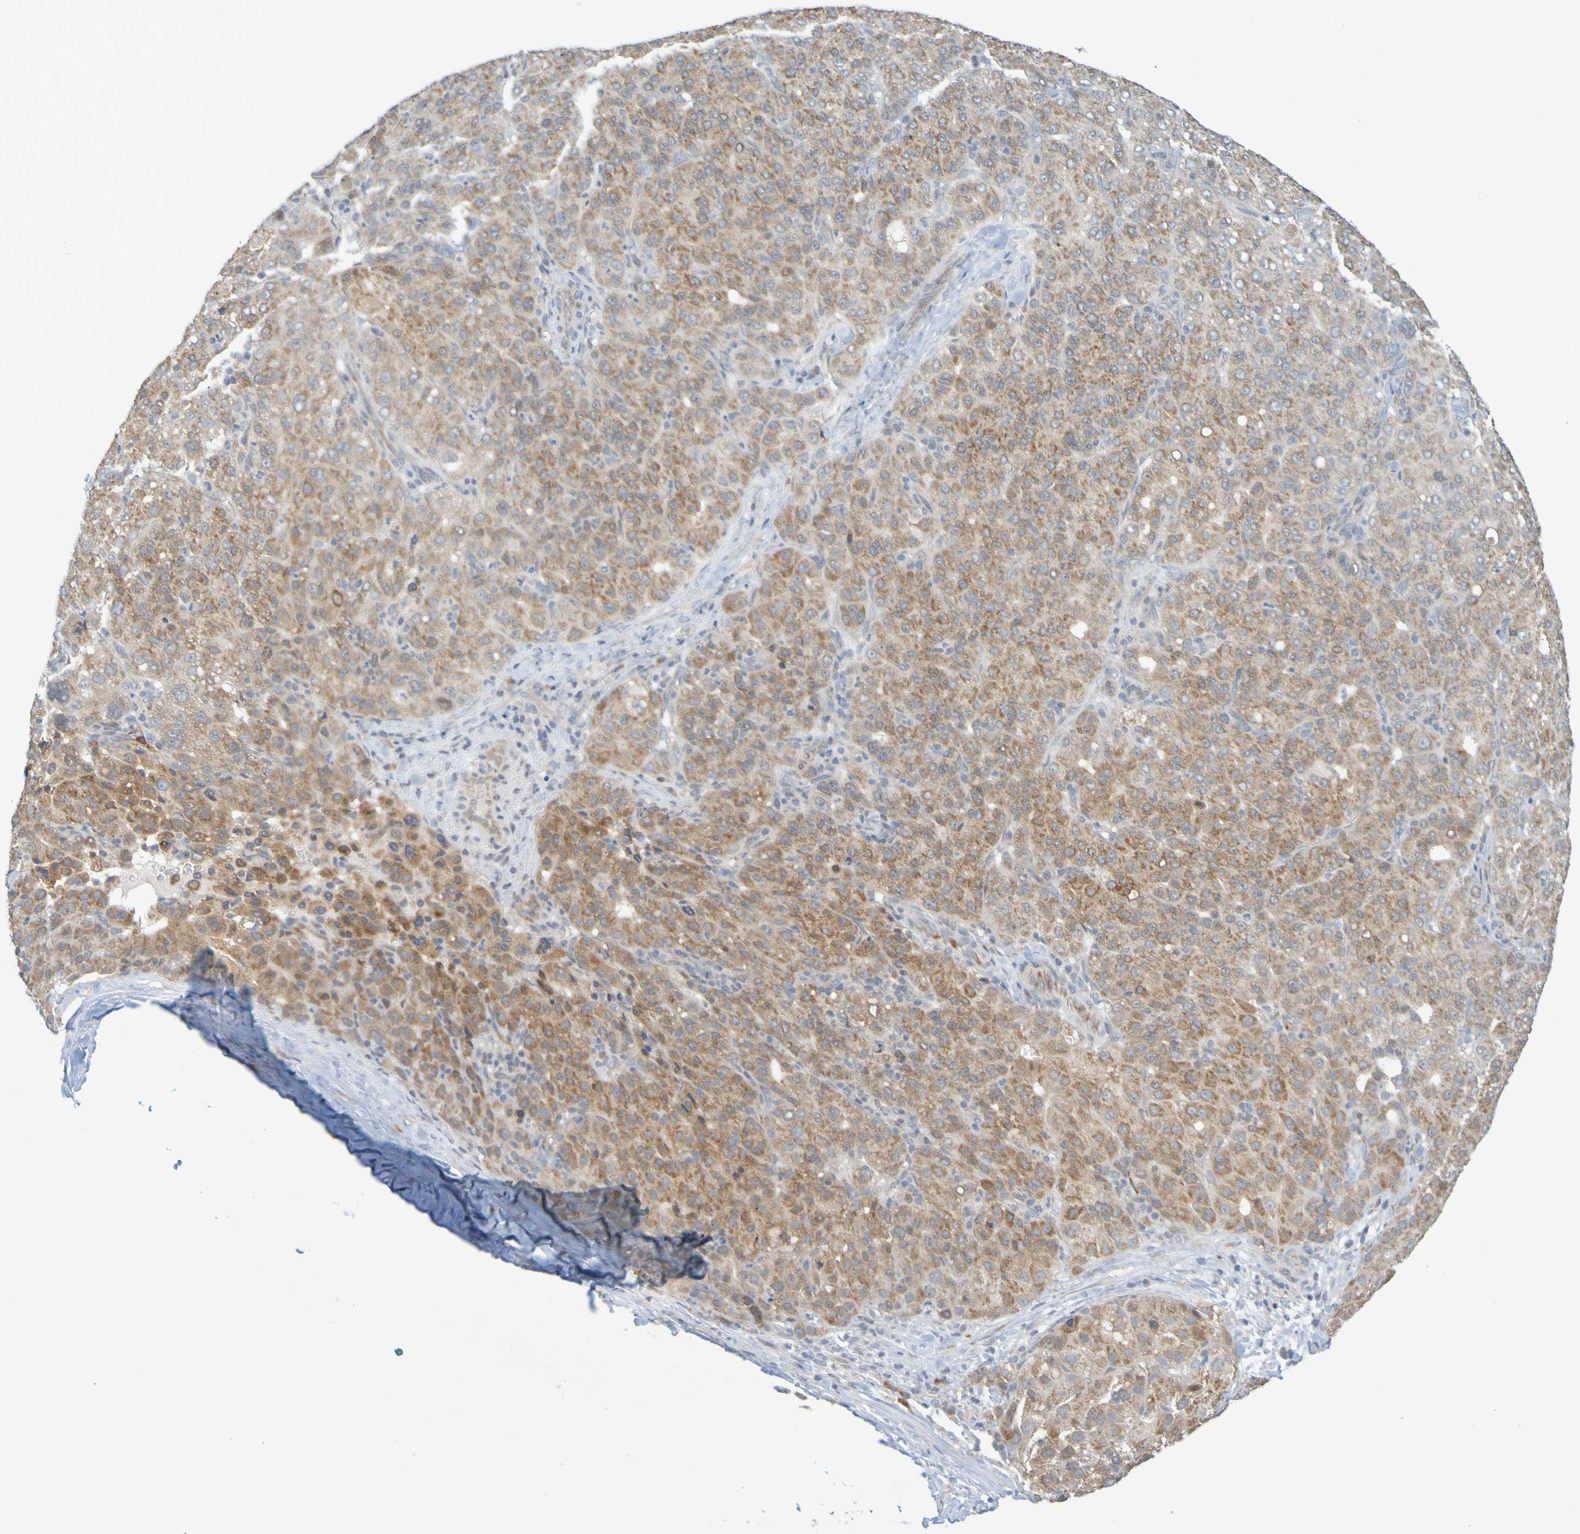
{"staining": {"intensity": "moderate", "quantity": ">75%", "location": "cytoplasmic/membranous"}, "tissue": "liver cancer", "cell_type": "Tumor cells", "image_type": "cancer", "snomed": [{"axis": "morphology", "description": "Carcinoma, Hepatocellular, NOS"}, {"axis": "topography", "description": "Liver"}], "caption": "Human hepatocellular carcinoma (liver) stained with a brown dye exhibits moderate cytoplasmic/membranous positive expression in approximately >75% of tumor cells.", "gene": "MOGS", "patient": {"sex": "male", "age": 65}}